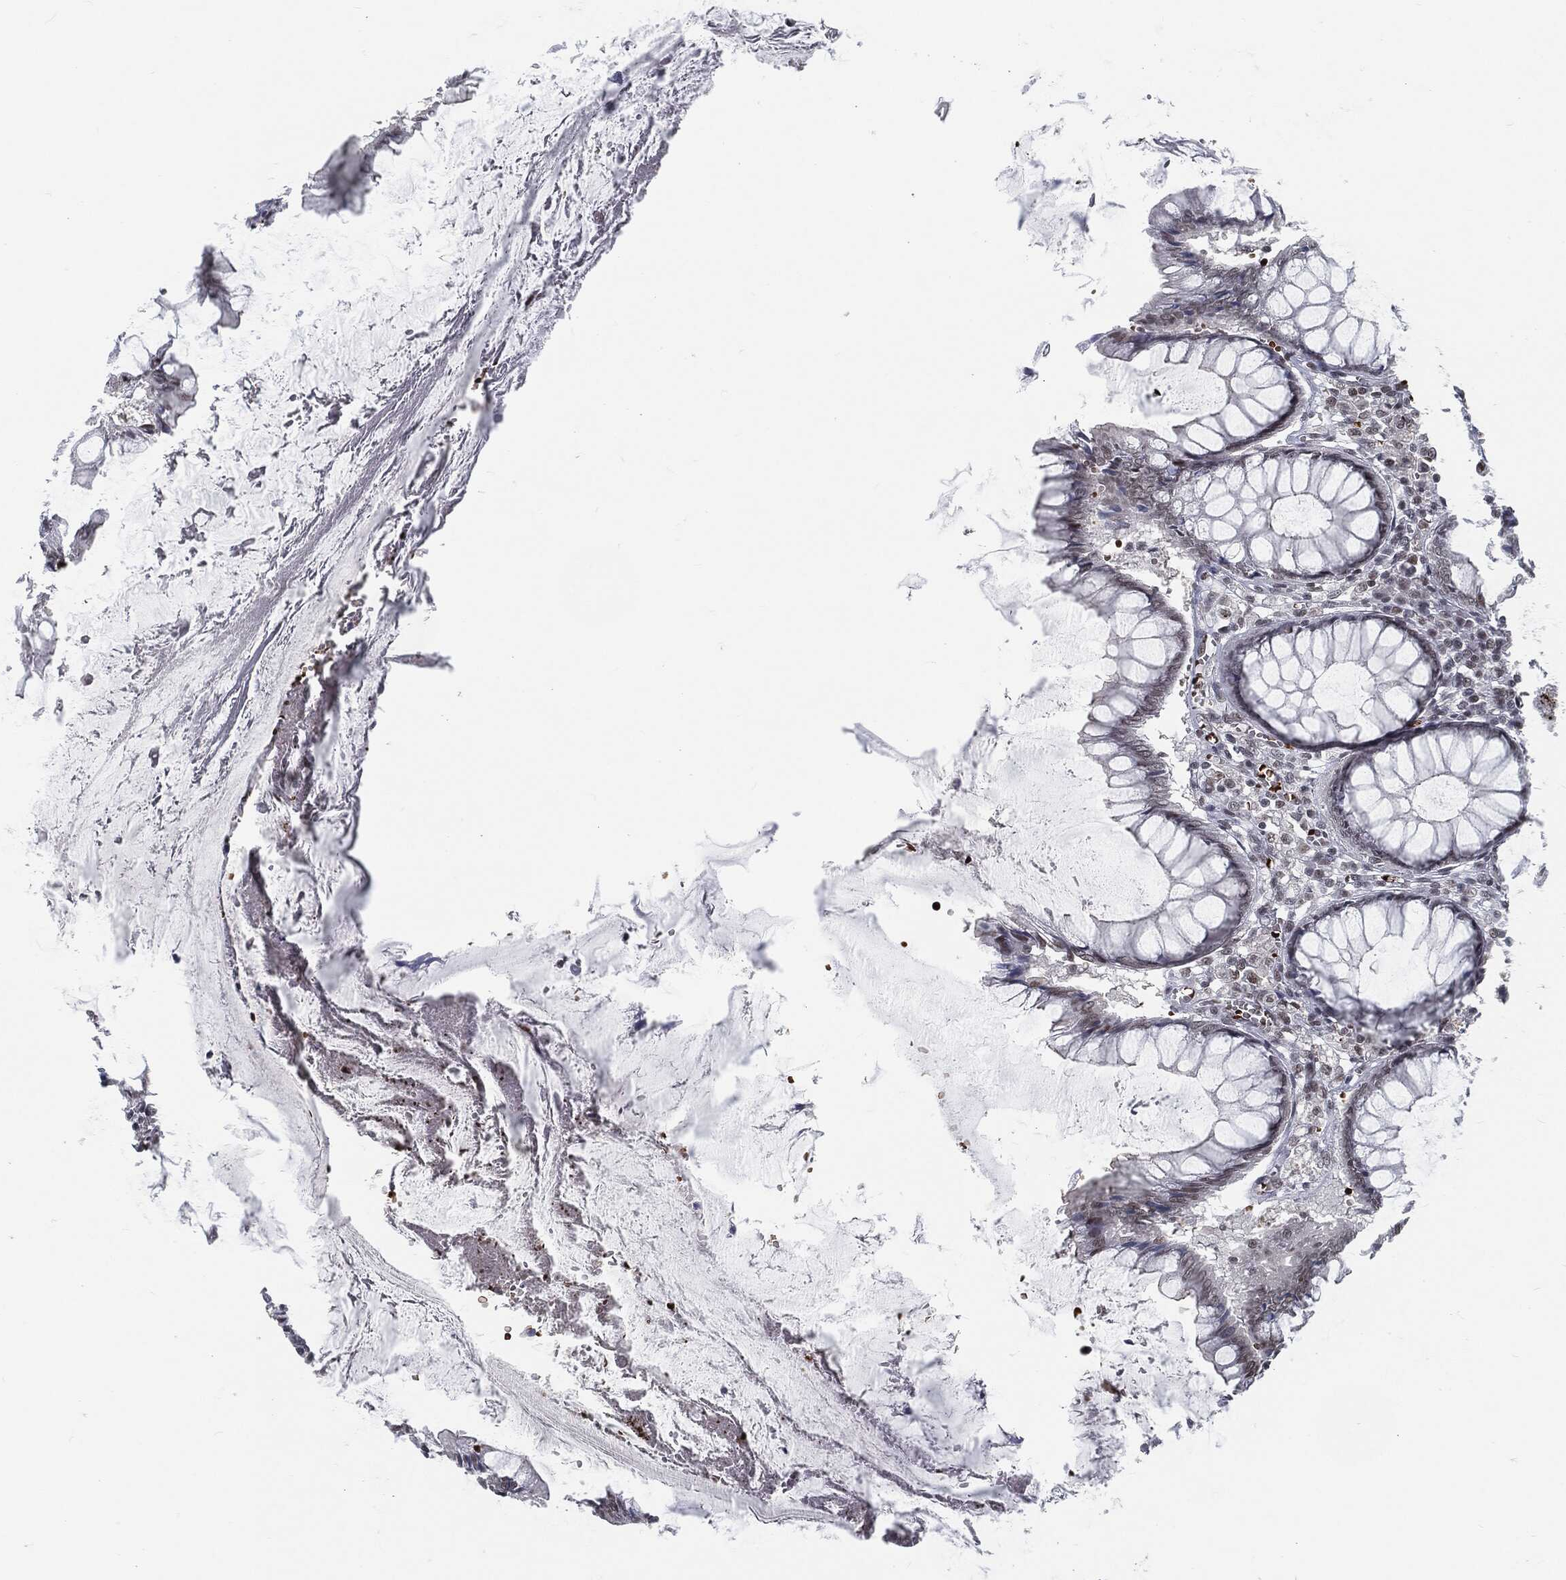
{"staining": {"intensity": "negative", "quantity": "none", "location": "none"}, "tissue": "colon", "cell_type": "Endothelial cells", "image_type": "normal", "snomed": [{"axis": "morphology", "description": "Normal tissue, NOS"}, {"axis": "topography", "description": "Colon"}], "caption": "A photomicrograph of colon stained for a protein shows no brown staining in endothelial cells. (Brightfield microscopy of DAB IHC at high magnification).", "gene": "ANXA1", "patient": {"sex": "male", "age": 65}}